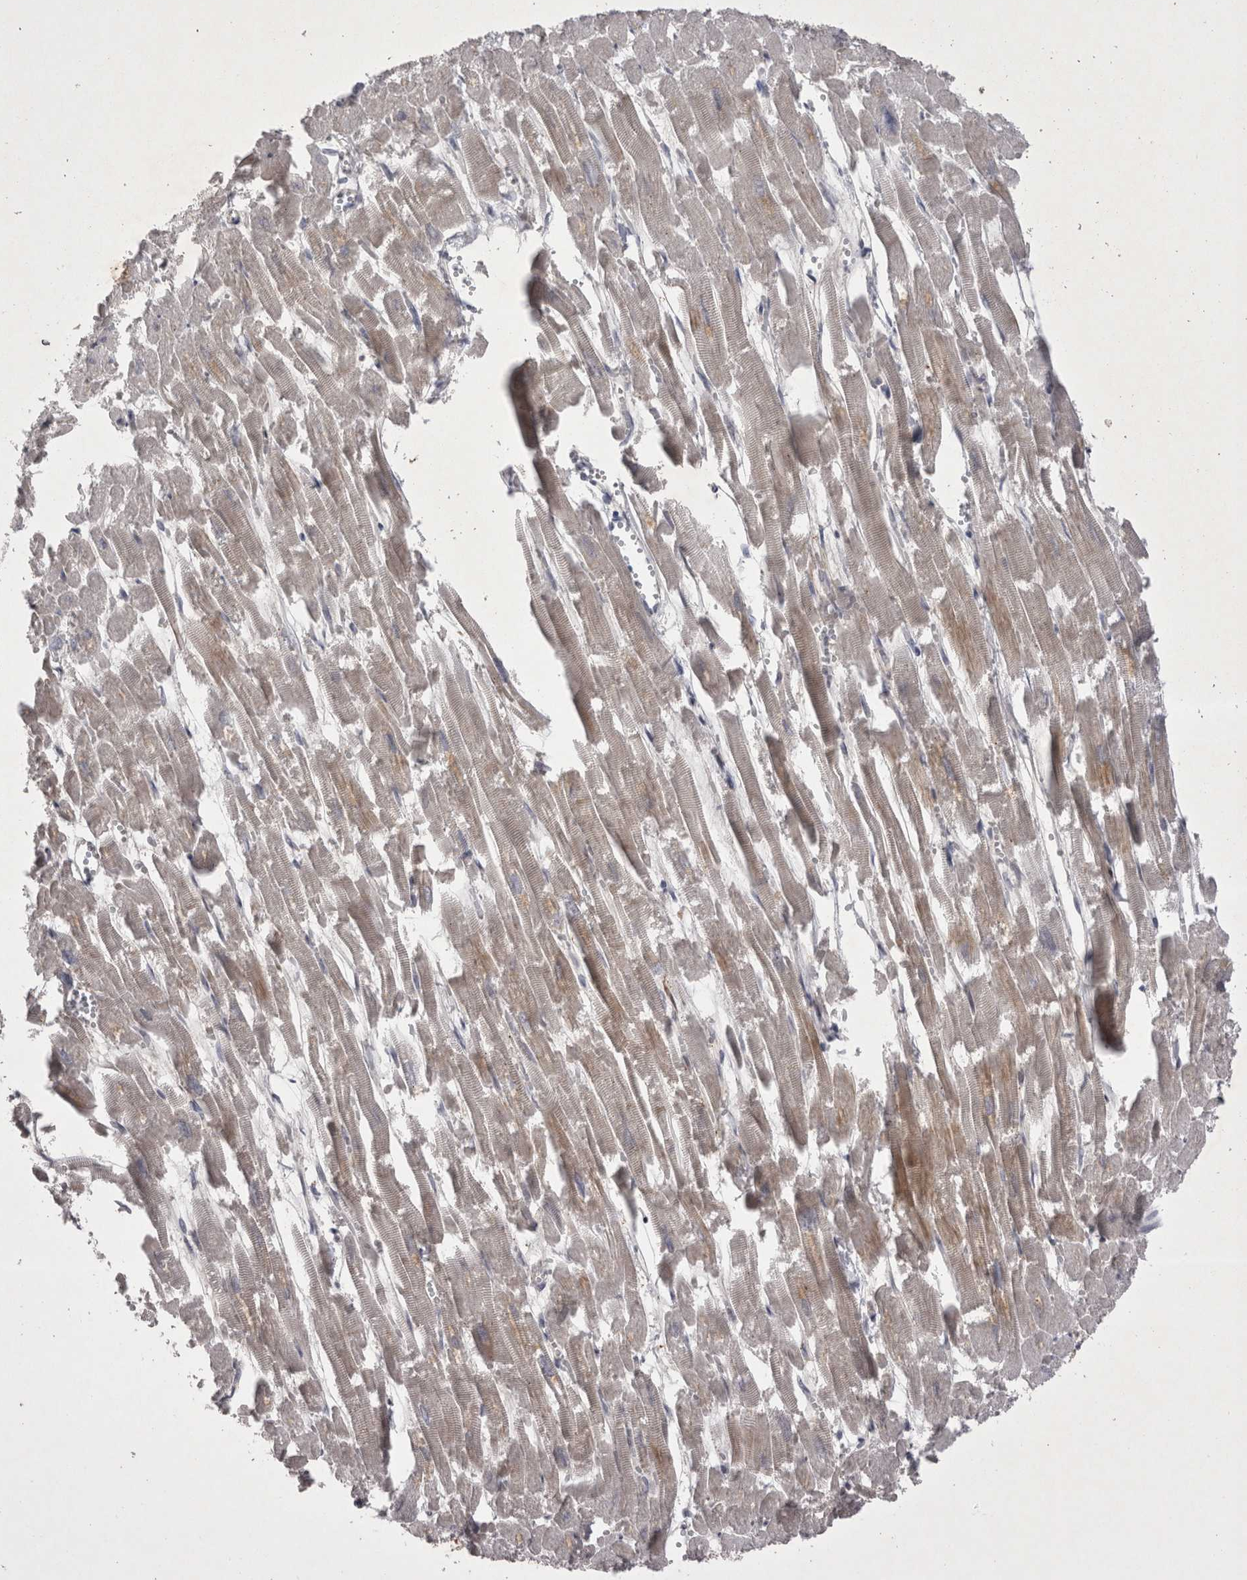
{"staining": {"intensity": "moderate", "quantity": "25%-75%", "location": "cytoplasmic/membranous"}, "tissue": "heart muscle", "cell_type": "Cardiomyocytes", "image_type": "normal", "snomed": [{"axis": "morphology", "description": "Normal tissue, NOS"}, {"axis": "topography", "description": "Heart"}], "caption": "Protein staining of unremarkable heart muscle demonstrates moderate cytoplasmic/membranous positivity in approximately 25%-75% of cardiomyocytes.", "gene": "CTBS", "patient": {"sex": "male", "age": 54}}